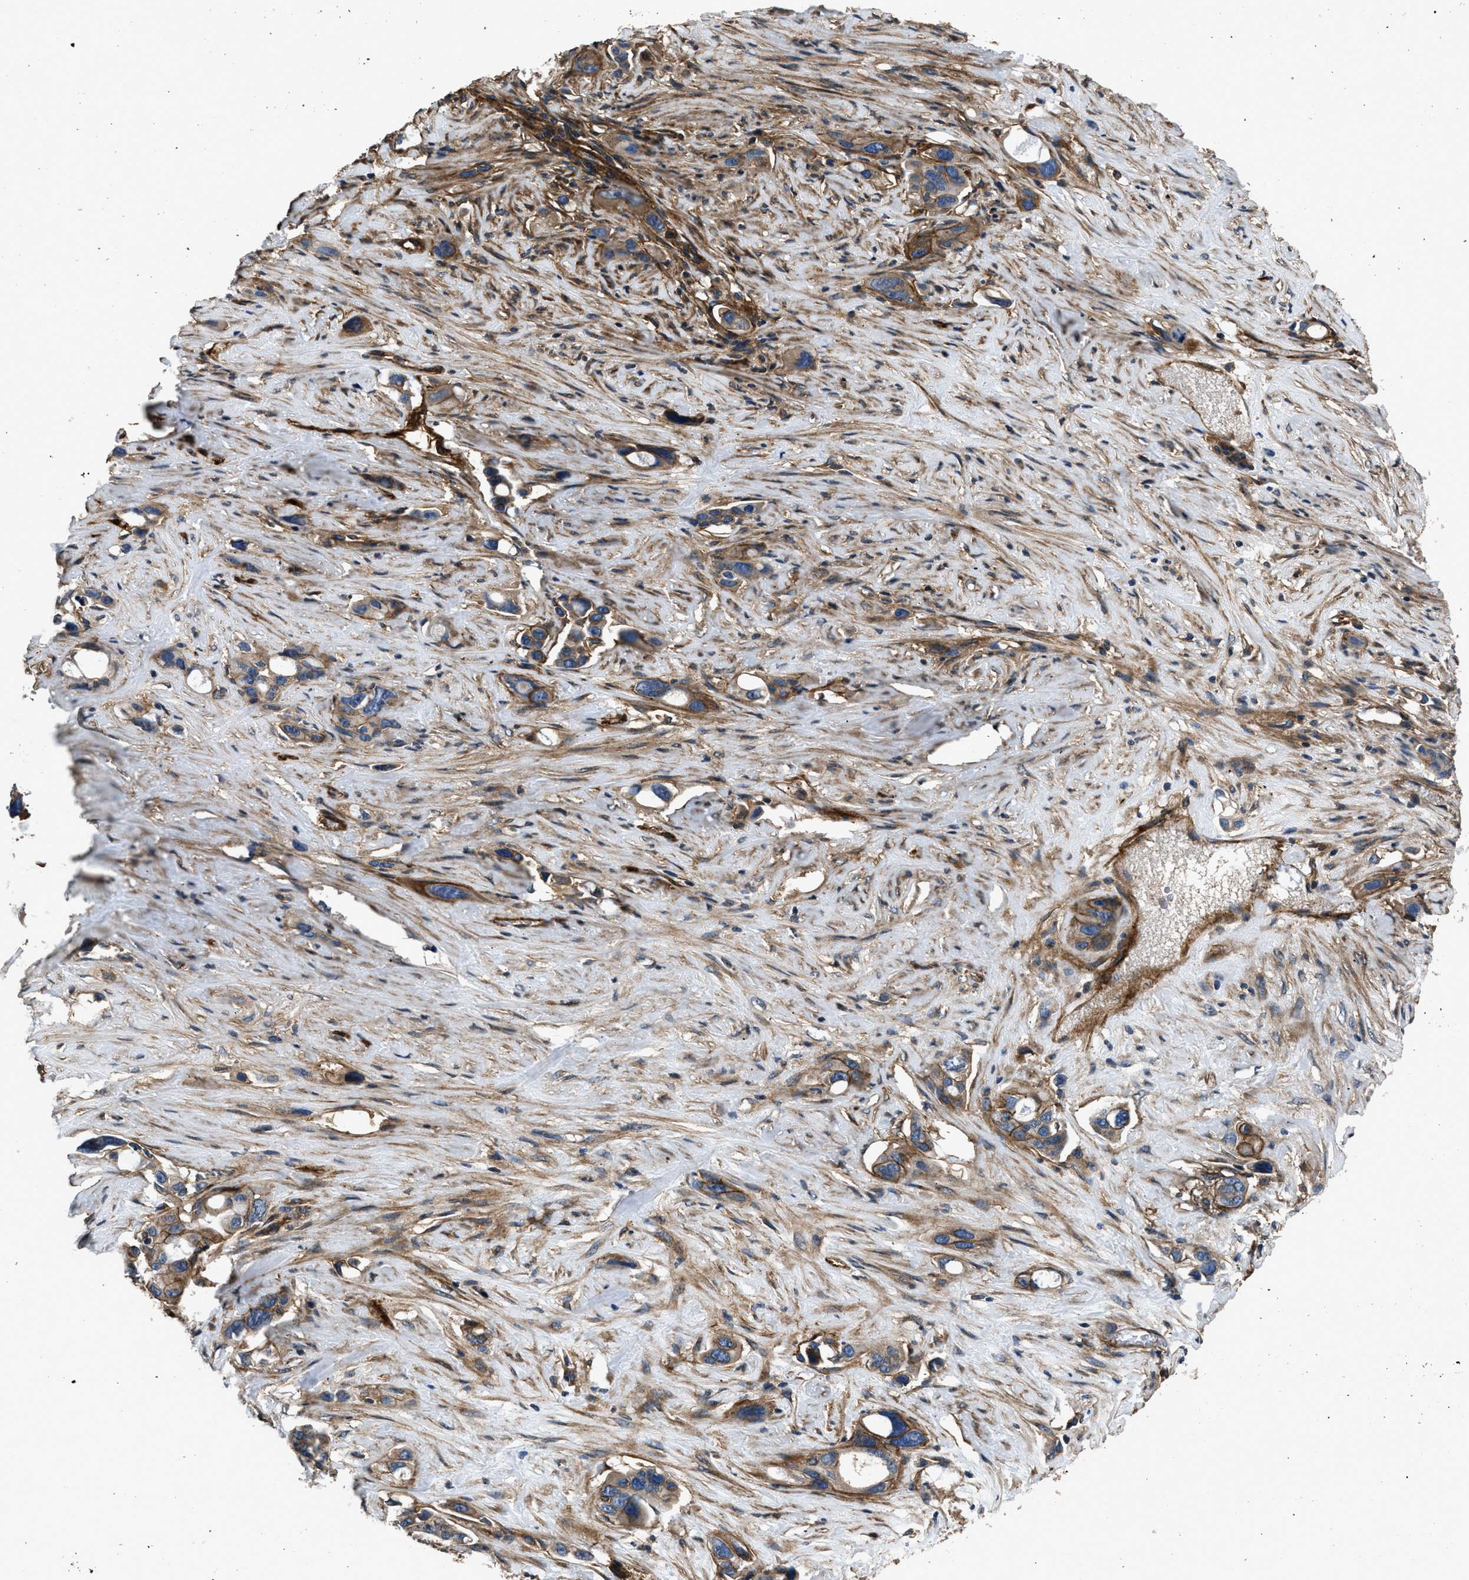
{"staining": {"intensity": "moderate", "quantity": ">75%", "location": "cytoplasmic/membranous"}, "tissue": "pancreatic cancer", "cell_type": "Tumor cells", "image_type": "cancer", "snomed": [{"axis": "morphology", "description": "Adenocarcinoma, NOS"}, {"axis": "topography", "description": "Pancreas"}], "caption": "Immunohistochemical staining of pancreatic cancer reveals medium levels of moderate cytoplasmic/membranous protein staining in about >75% of tumor cells.", "gene": "CD276", "patient": {"sex": "male", "age": 53}}